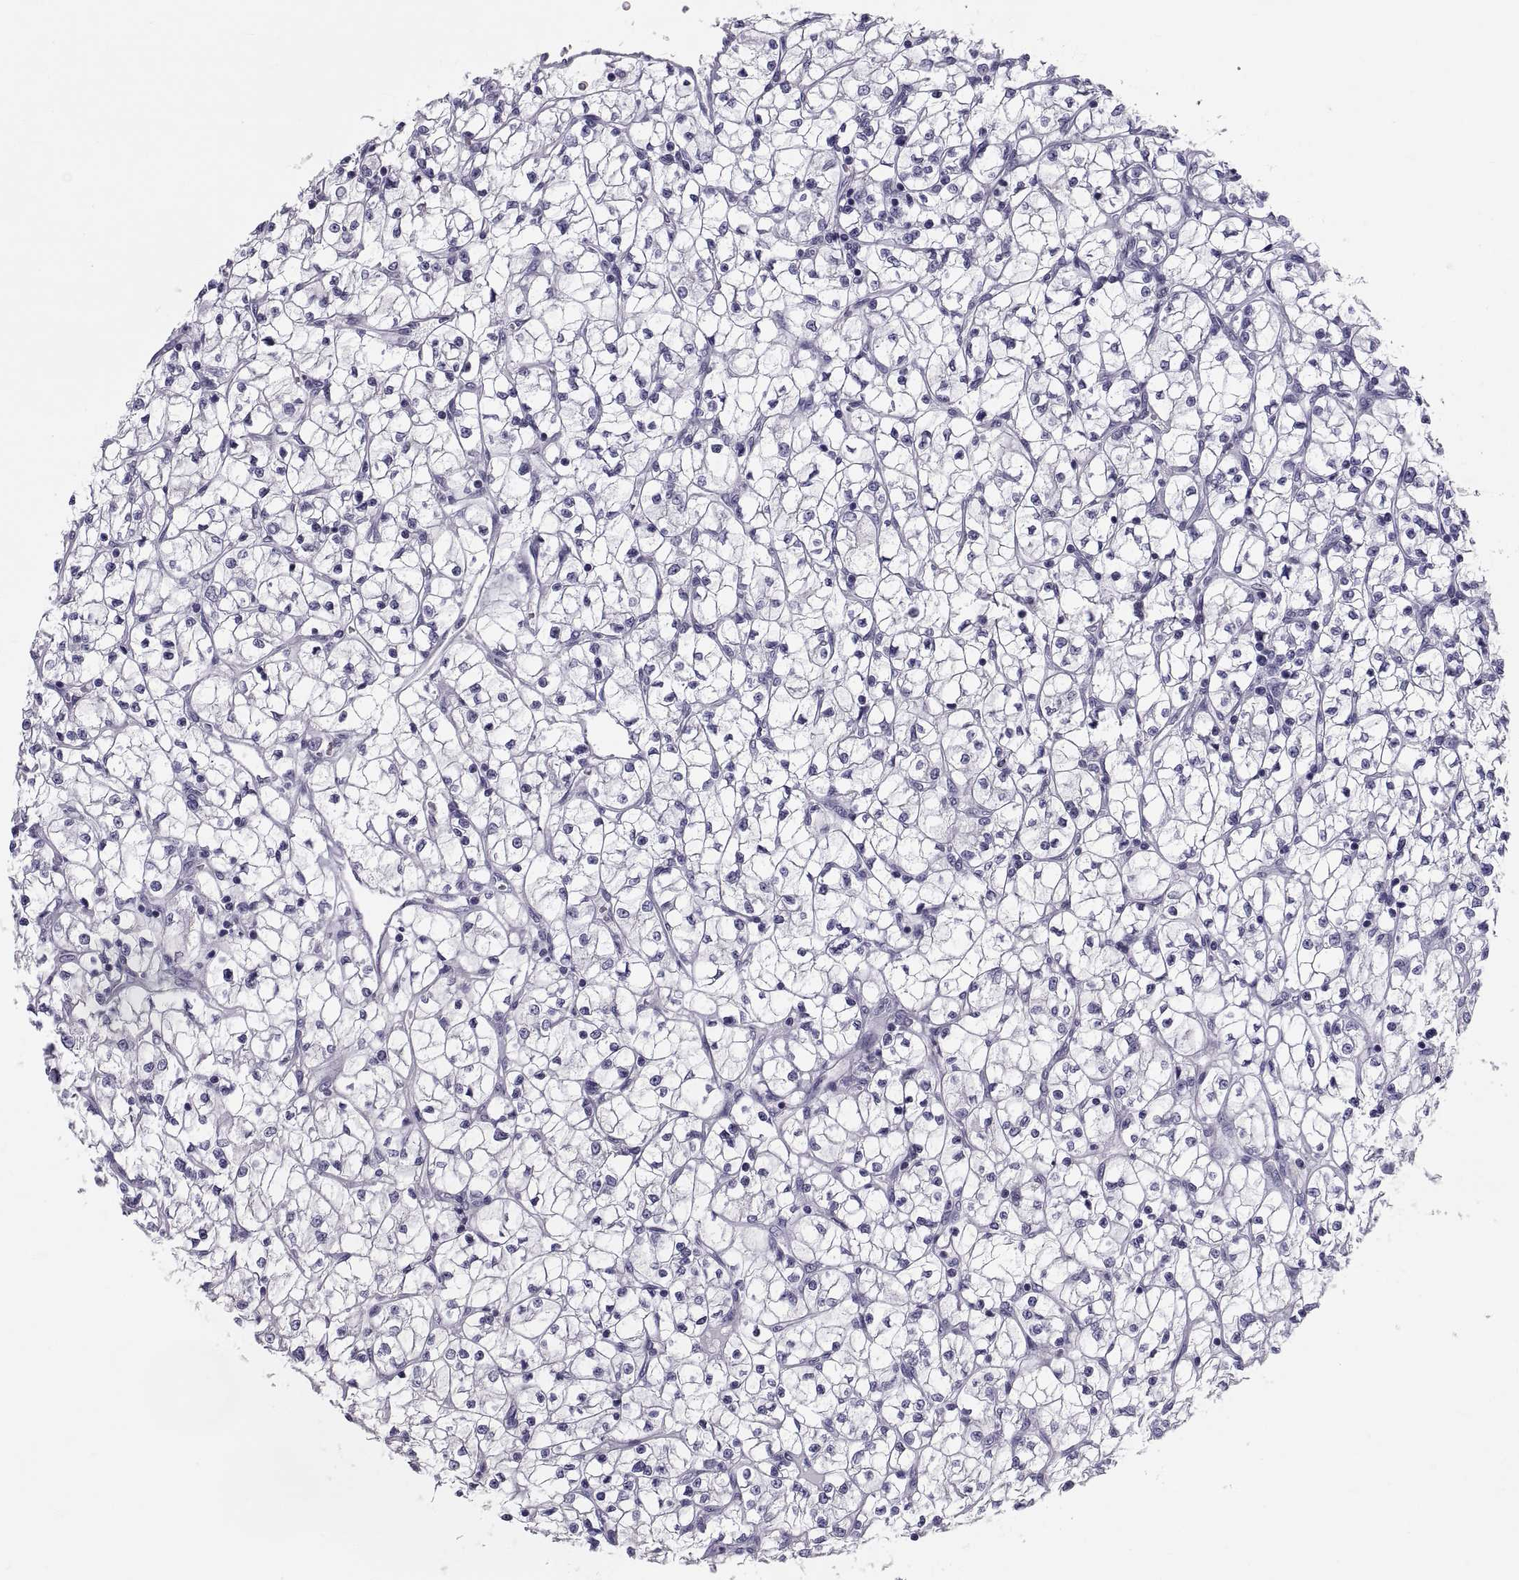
{"staining": {"intensity": "negative", "quantity": "none", "location": "none"}, "tissue": "renal cancer", "cell_type": "Tumor cells", "image_type": "cancer", "snomed": [{"axis": "morphology", "description": "Adenocarcinoma, NOS"}, {"axis": "topography", "description": "Kidney"}], "caption": "An IHC micrograph of renal cancer is shown. There is no staining in tumor cells of renal cancer. (Brightfield microscopy of DAB (3,3'-diaminobenzidine) immunohistochemistry at high magnification).", "gene": "CRISP1", "patient": {"sex": "female", "age": 64}}